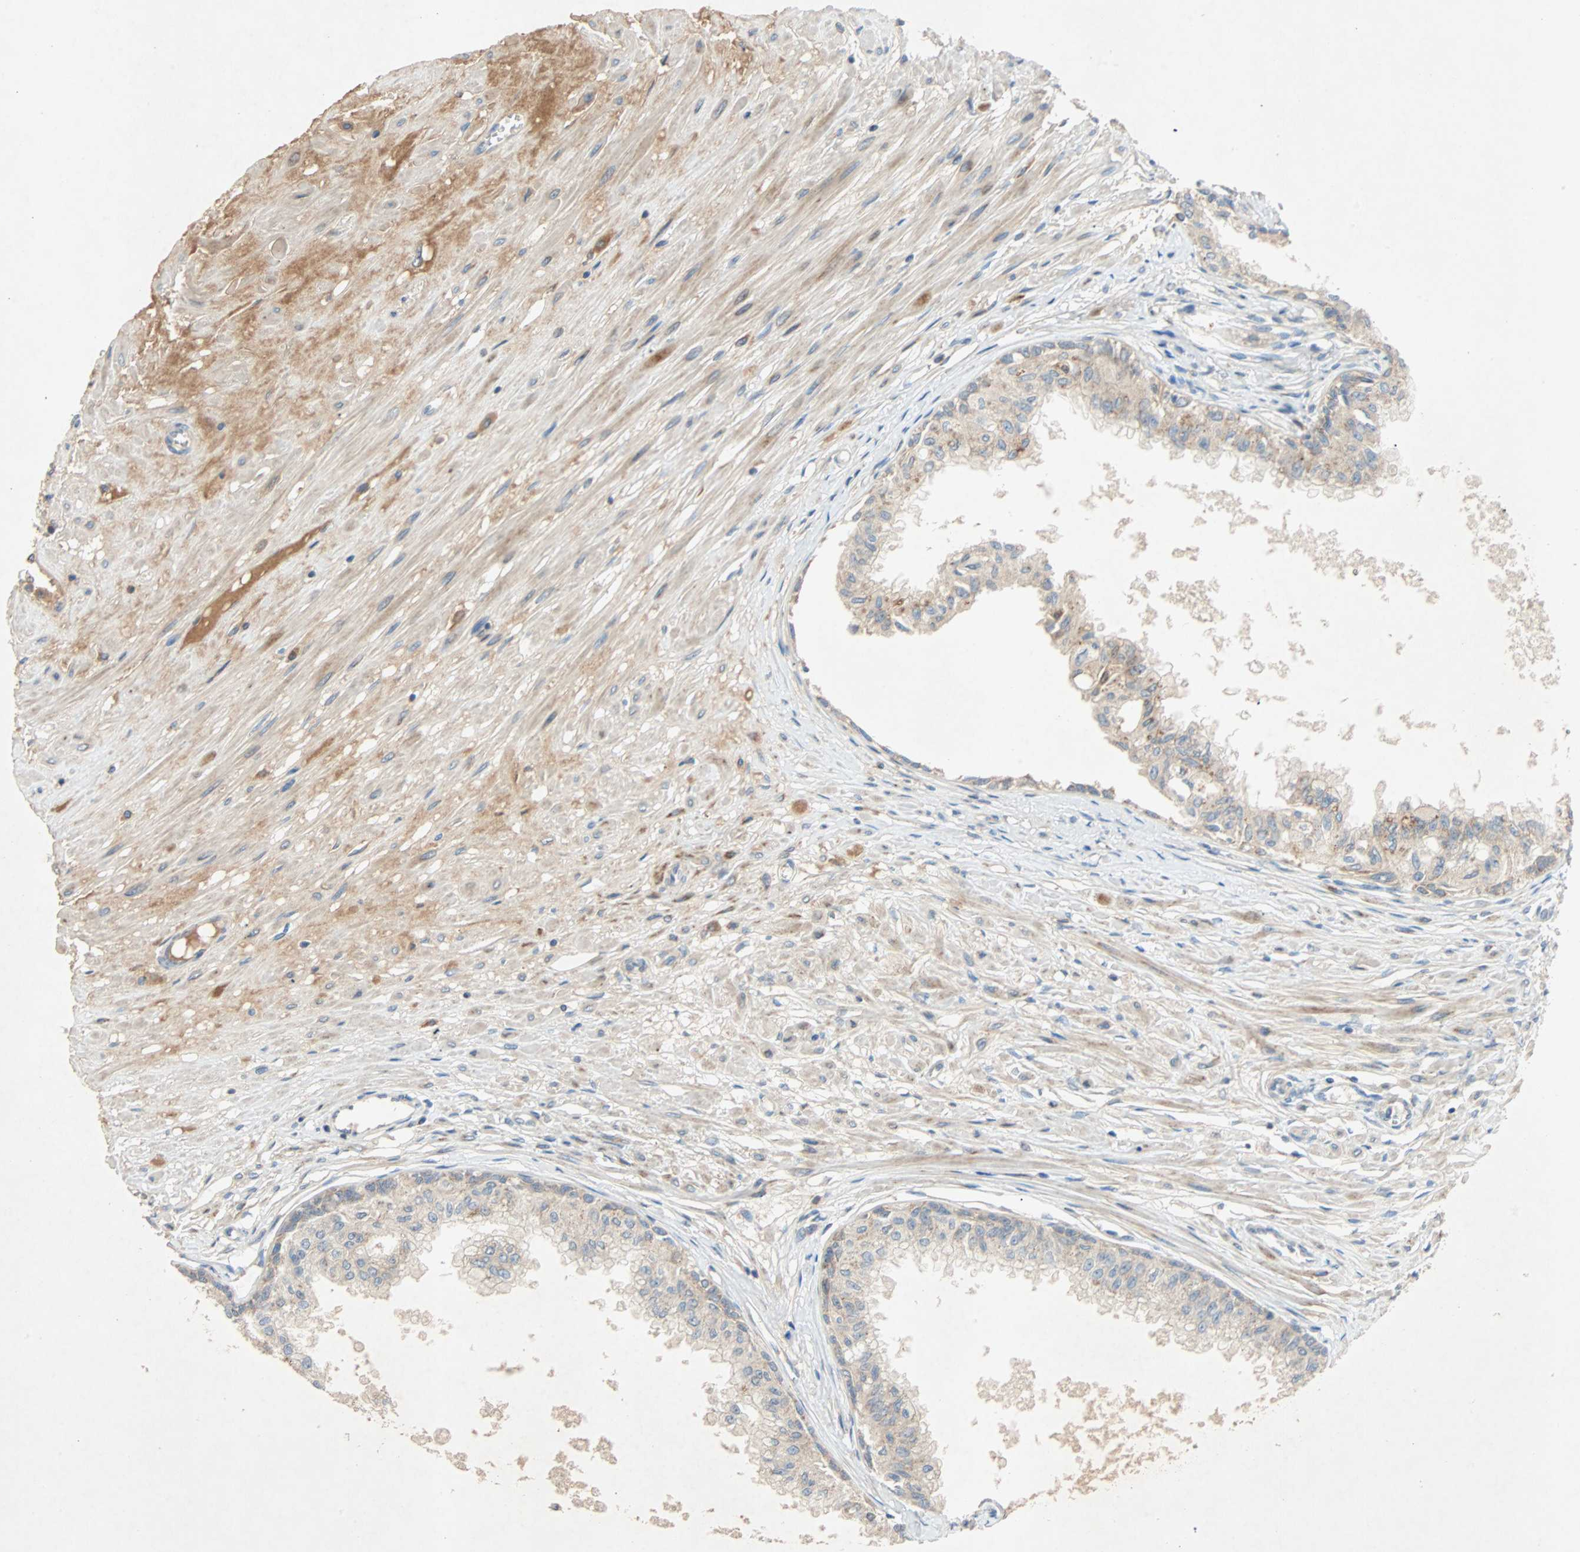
{"staining": {"intensity": "weak", "quantity": ">75%", "location": "cytoplasmic/membranous"}, "tissue": "prostate", "cell_type": "Glandular cells", "image_type": "normal", "snomed": [{"axis": "morphology", "description": "Normal tissue, NOS"}, {"axis": "topography", "description": "Prostate"}, {"axis": "topography", "description": "Seminal veicle"}], "caption": "Immunohistochemical staining of normal human prostate demonstrates weak cytoplasmic/membranous protein expression in about >75% of glandular cells.", "gene": "XYLT1", "patient": {"sex": "male", "age": 60}}